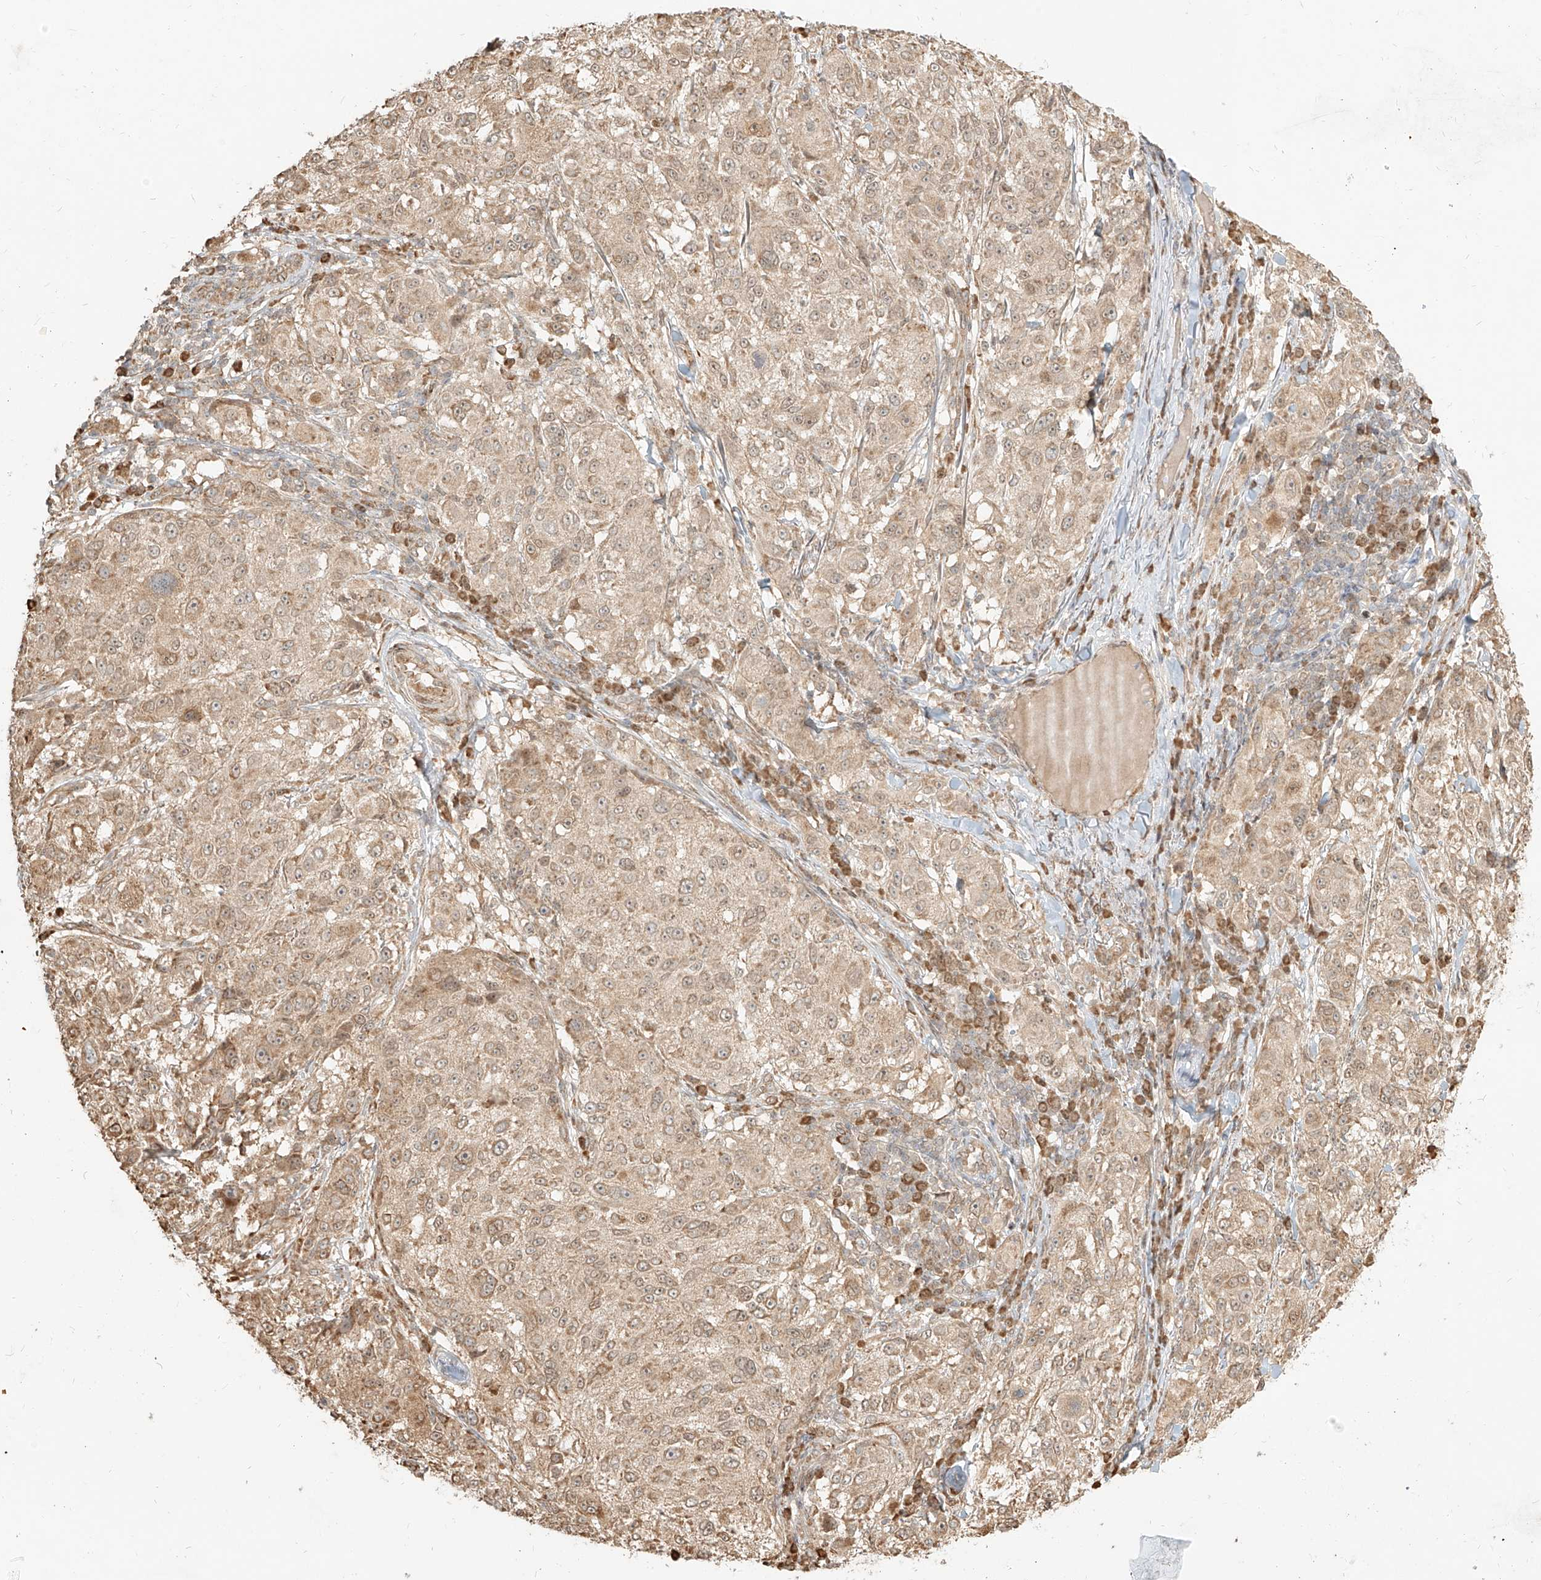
{"staining": {"intensity": "weak", "quantity": ">75%", "location": "cytoplasmic/membranous"}, "tissue": "melanoma", "cell_type": "Tumor cells", "image_type": "cancer", "snomed": [{"axis": "morphology", "description": "Necrosis, NOS"}, {"axis": "morphology", "description": "Malignant melanoma, NOS"}, {"axis": "topography", "description": "Skin"}], "caption": "A brown stain labels weak cytoplasmic/membranous positivity of a protein in human malignant melanoma tumor cells. Nuclei are stained in blue.", "gene": "UBE2K", "patient": {"sex": "female", "age": 87}}